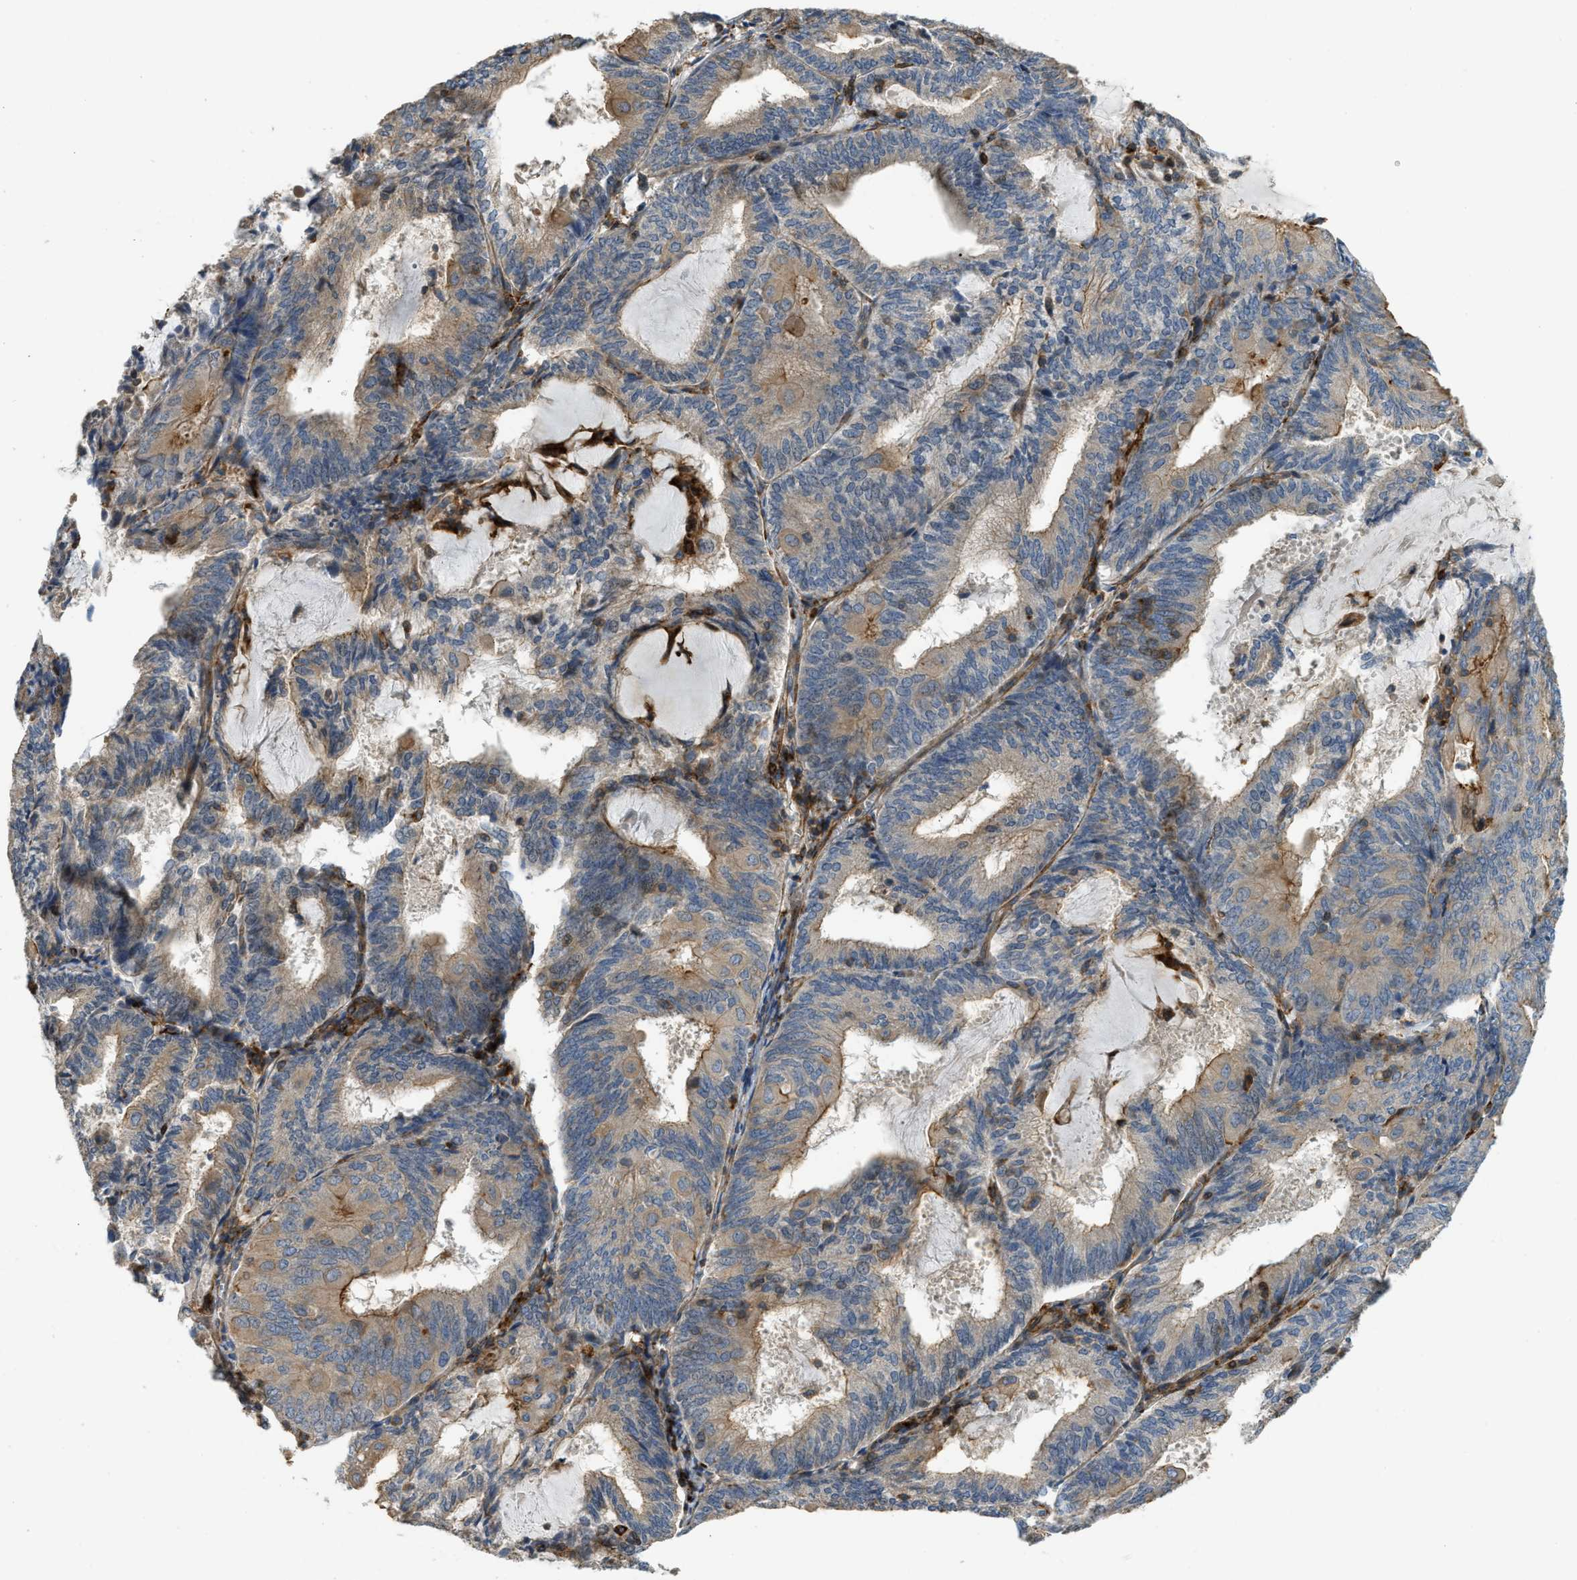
{"staining": {"intensity": "moderate", "quantity": ">75%", "location": "cytoplasmic/membranous"}, "tissue": "endometrial cancer", "cell_type": "Tumor cells", "image_type": "cancer", "snomed": [{"axis": "morphology", "description": "Adenocarcinoma, NOS"}, {"axis": "topography", "description": "Endometrium"}], "caption": "Moderate cytoplasmic/membranous staining is seen in approximately >75% of tumor cells in adenocarcinoma (endometrial).", "gene": "BTN3A2", "patient": {"sex": "female", "age": 81}}